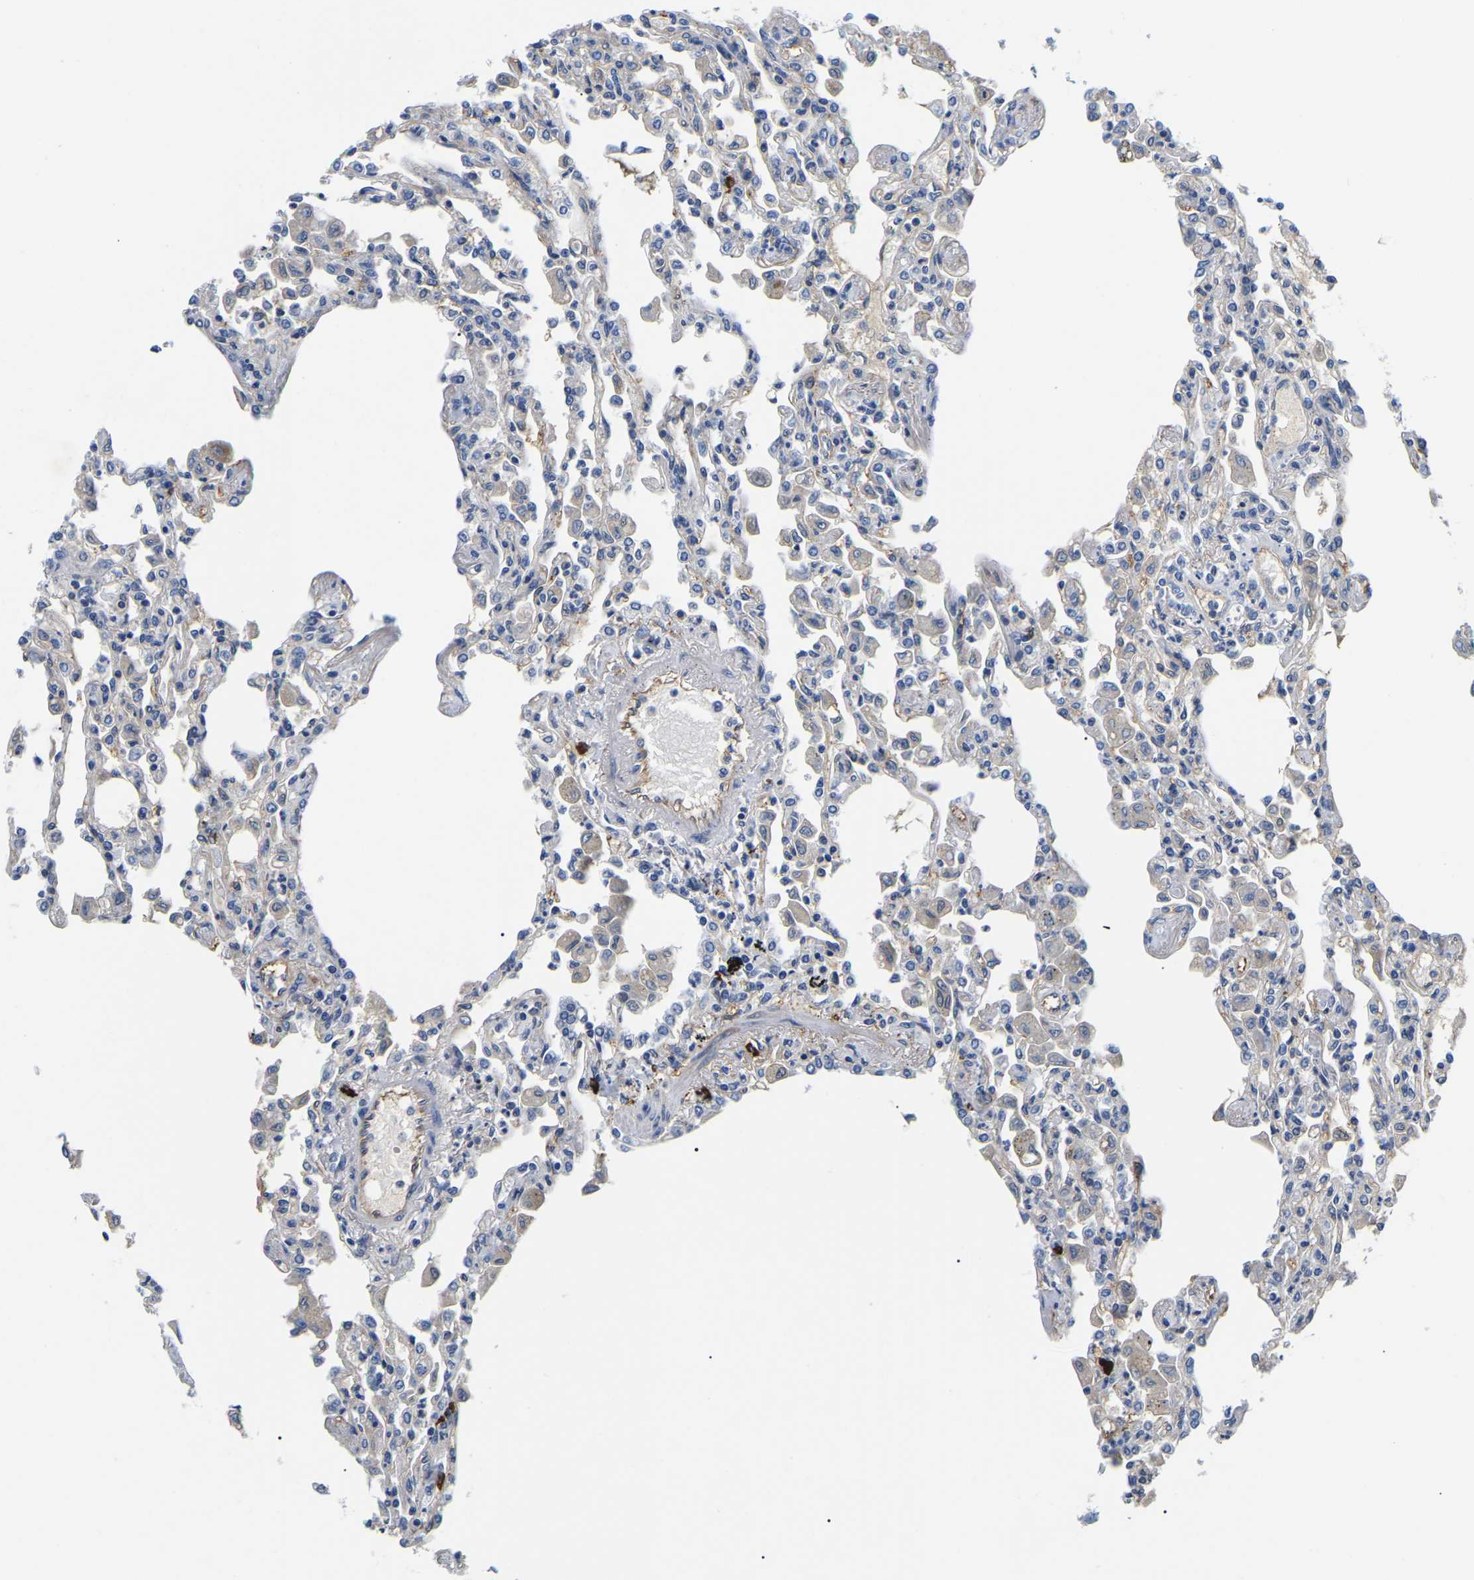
{"staining": {"intensity": "moderate", "quantity": "25%-75%", "location": "cytoplasmic/membranous"}, "tissue": "lung", "cell_type": "Alveolar cells", "image_type": "normal", "snomed": [{"axis": "morphology", "description": "Normal tissue, NOS"}, {"axis": "topography", "description": "Bronchus"}, {"axis": "topography", "description": "Lung"}], "caption": "A medium amount of moderate cytoplasmic/membranous positivity is identified in approximately 25%-75% of alveolar cells in normal lung.", "gene": "DUSP8", "patient": {"sex": "female", "age": 49}}